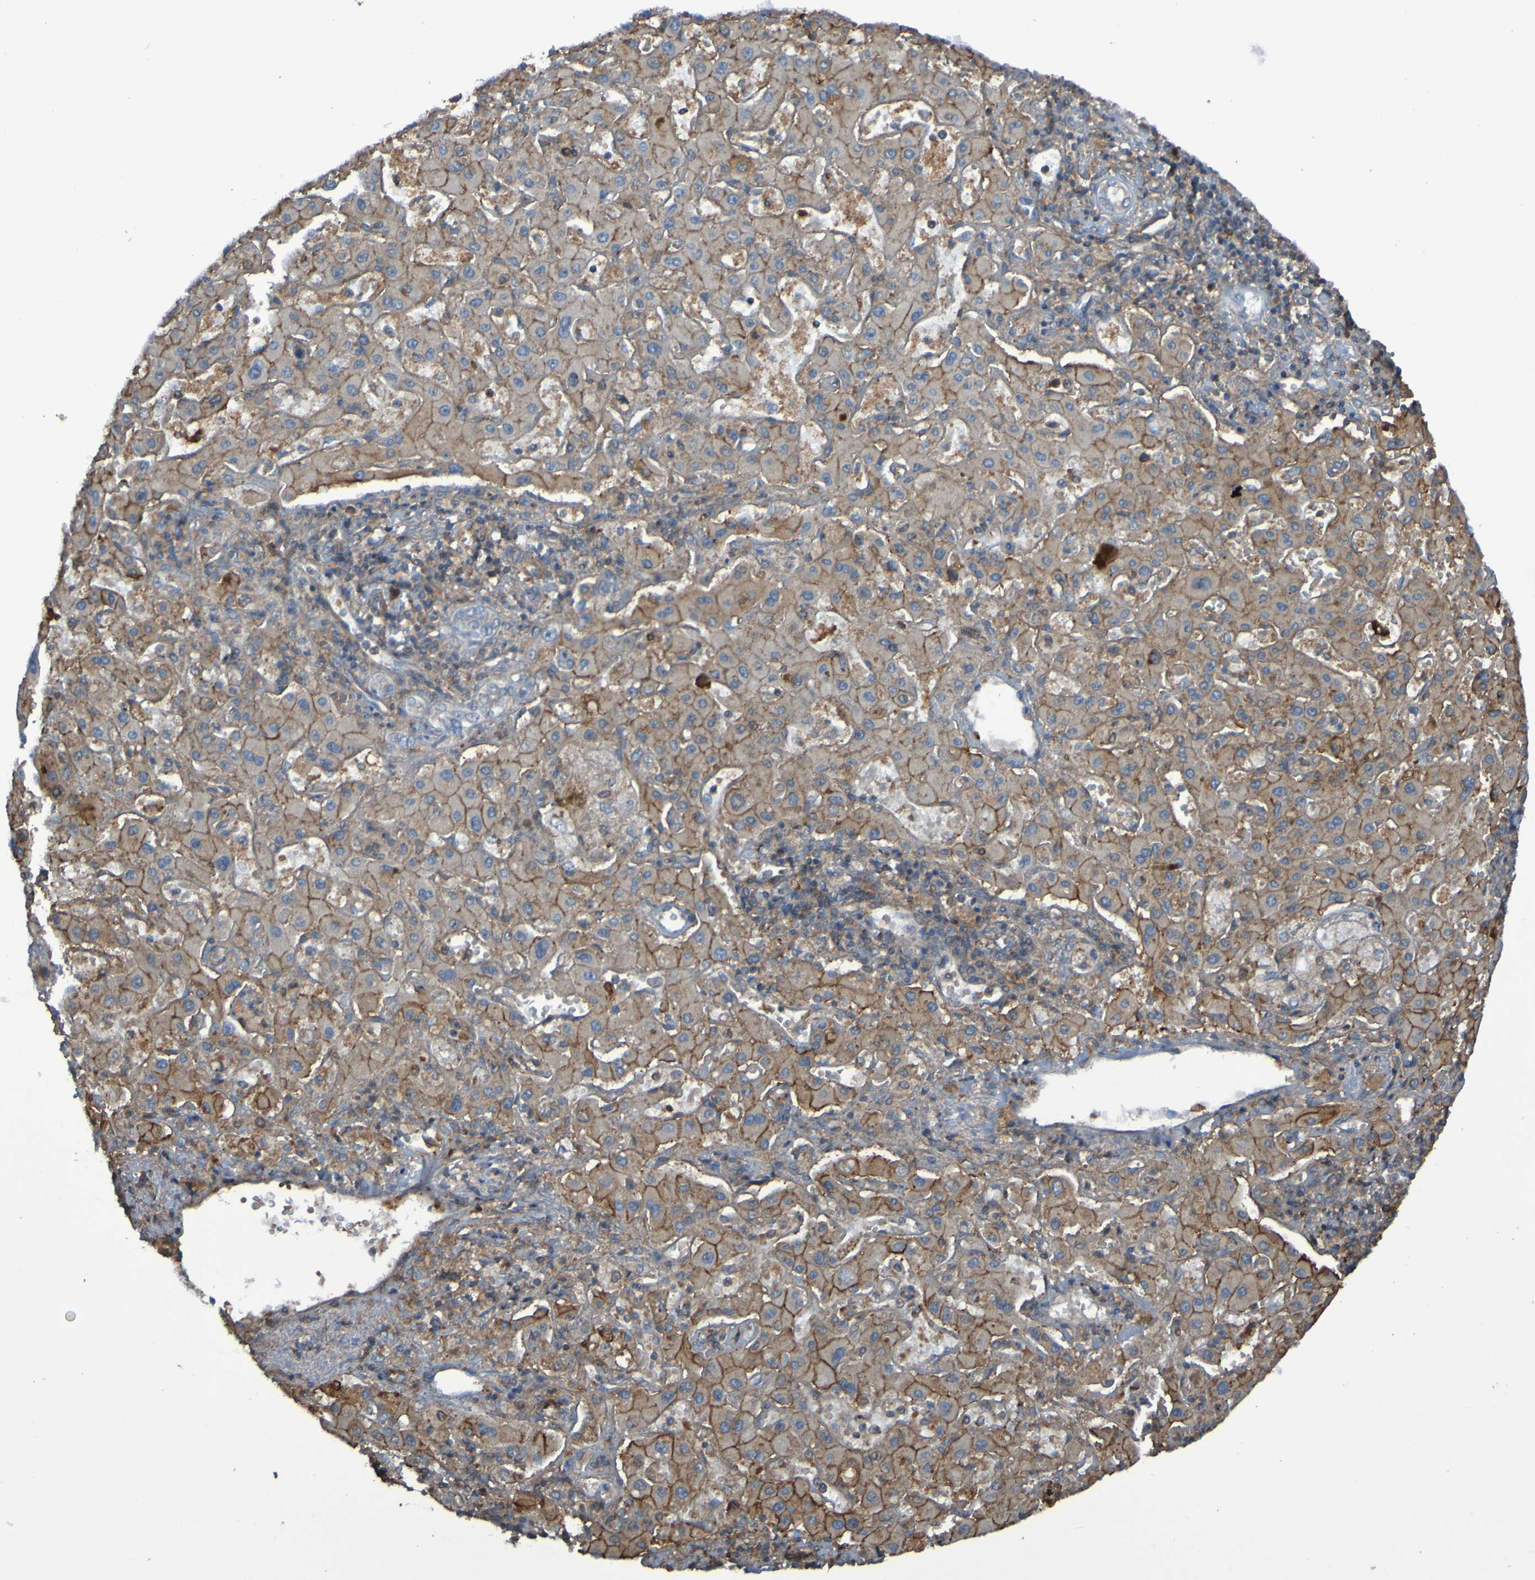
{"staining": {"intensity": "strong", "quantity": ">75%", "location": "cytoplasmic/membranous"}, "tissue": "liver cancer", "cell_type": "Tumor cells", "image_type": "cancer", "snomed": [{"axis": "morphology", "description": "Cholangiocarcinoma"}, {"axis": "topography", "description": "Liver"}], "caption": "Liver cancer stained for a protein (brown) exhibits strong cytoplasmic/membranous positive staining in about >75% of tumor cells.", "gene": "PDGFB", "patient": {"sex": "male", "age": 50}}